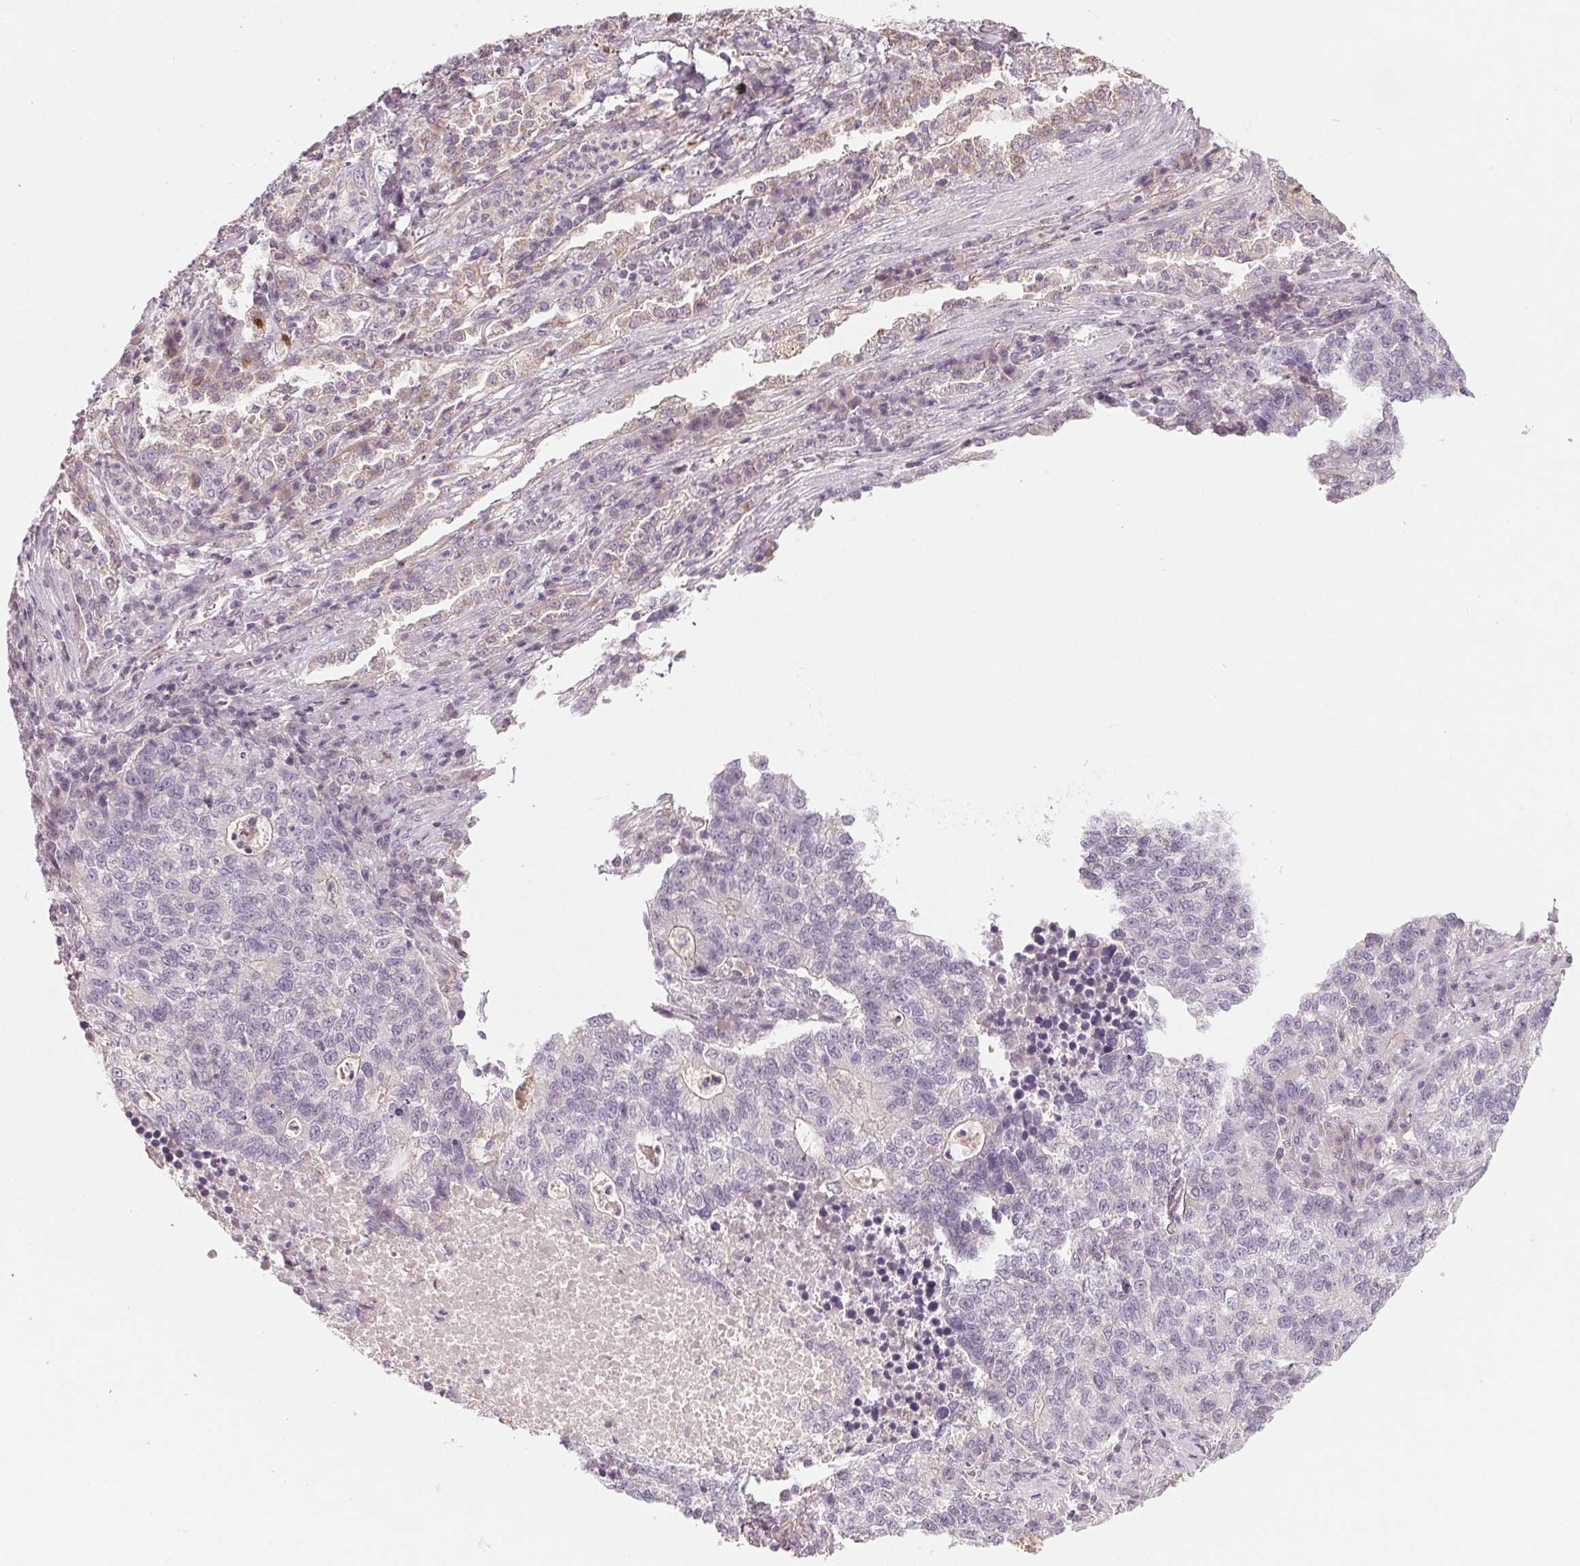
{"staining": {"intensity": "negative", "quantity": "none", "location": "none"}, "tissue": "lung cancer", "cell_type": "Tumor cells", "image_type": "cancer", "snomed": [{"axis": "morphology", "description": "Adenocarcinoma, NOS"}, {"axis": "topography", "description": "Lung"}], "caption": "Lung cancer (adenocarcinoma) was stained to show a protein in brown. There is no significant positivity in tumor cells.", "gene": "AQP8", "patient": {"sex": "male", "age": 57}}